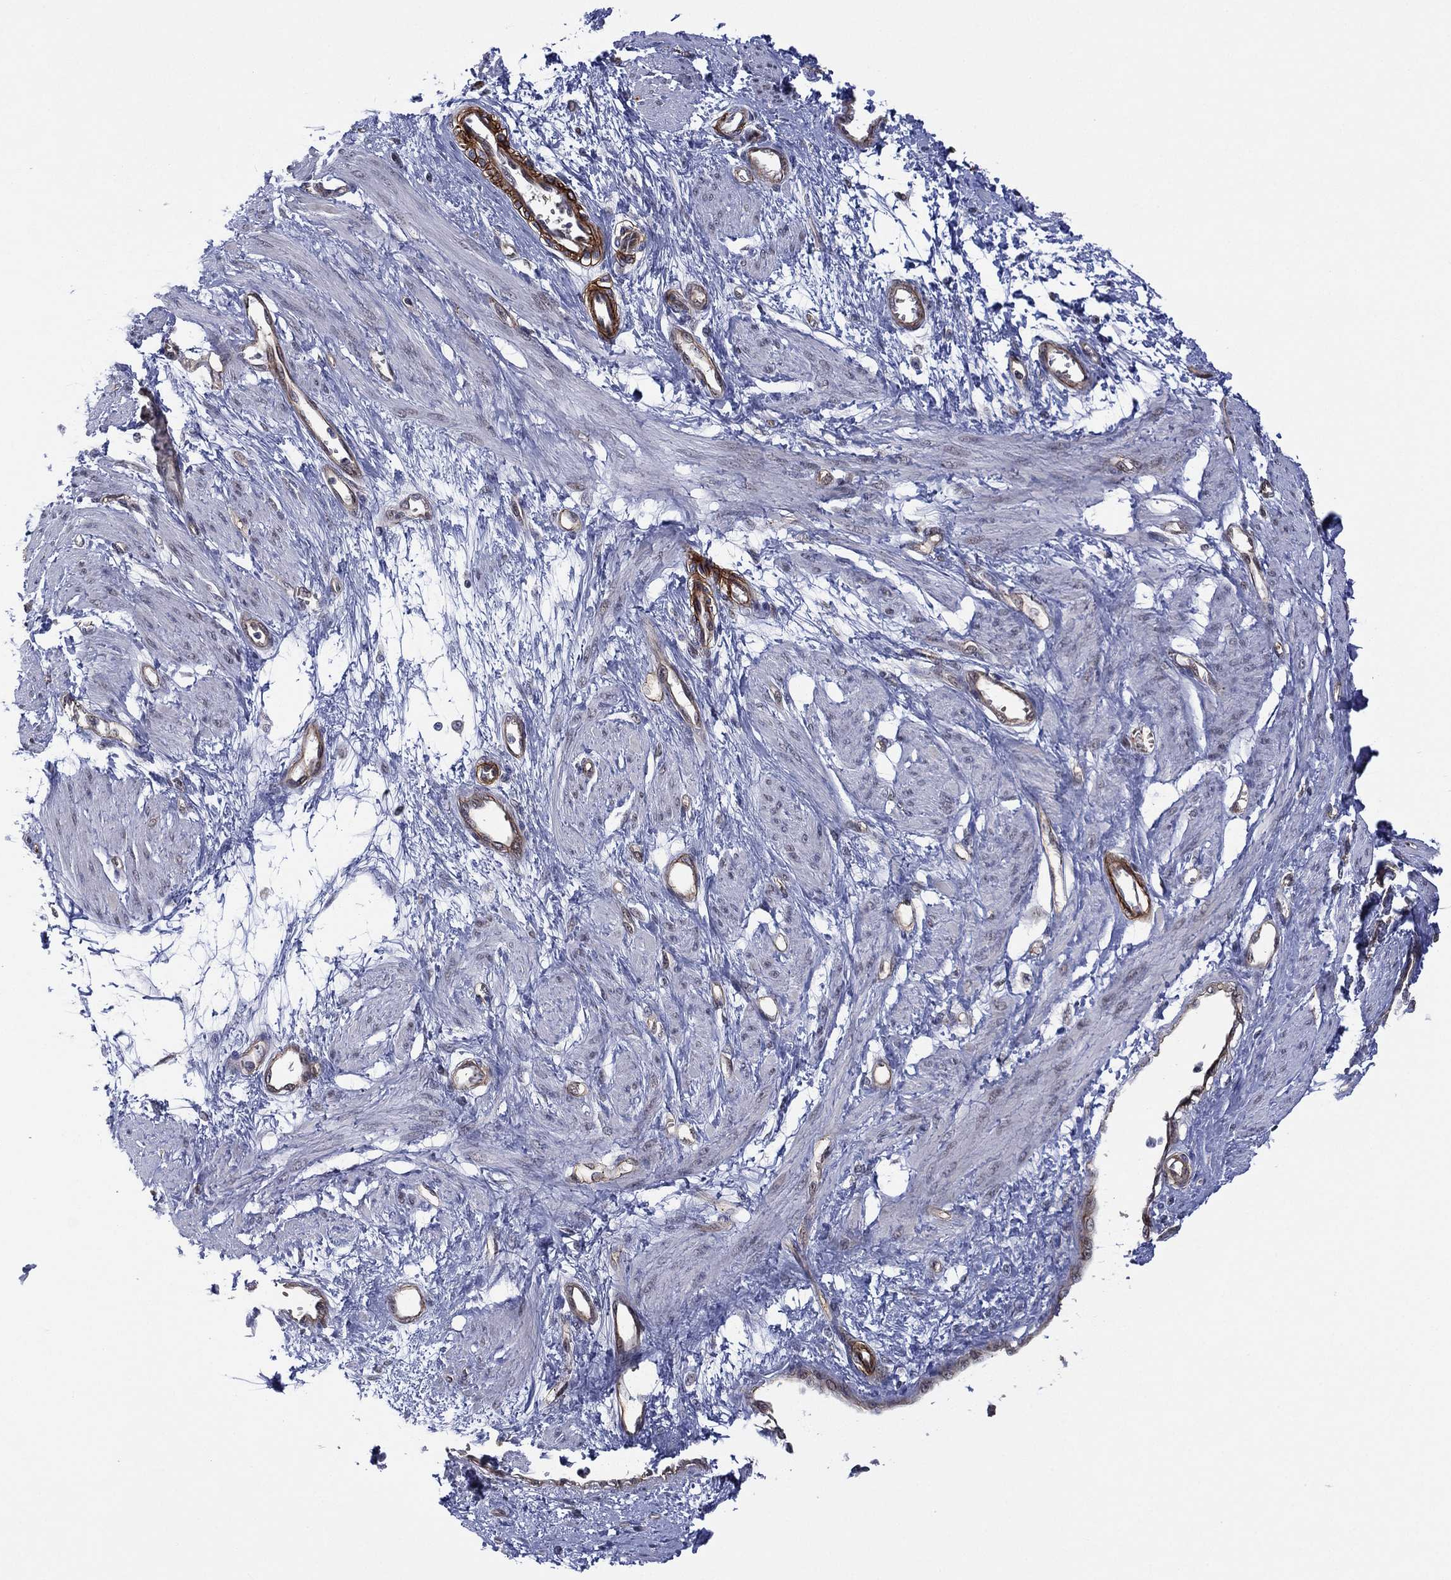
{"staining": {"intensity": "negative", "quantity": "none", "location": "none"}, "tissue": "smooth muscle", "cell_type": "Smooth muscle cells", "image_type": "normal", "snomed": [{"axis": "morphology", "description": "Normal tissue, NOS"}, {"axis": "topography", "description": "Smooth muscle"}, {"axis": "topography", "description": "Uterus"}], "caption": "DAB (3,3'-diaminobenzidine) immunohistochemical staining of normal smooth muscle reveals no significant positivity in smooth muscle cells. (DAB IHC visualized using brightfield microscopy, high magnification).", "gene": "GSE1", "patient": {"sex": "female", "age": 39}}